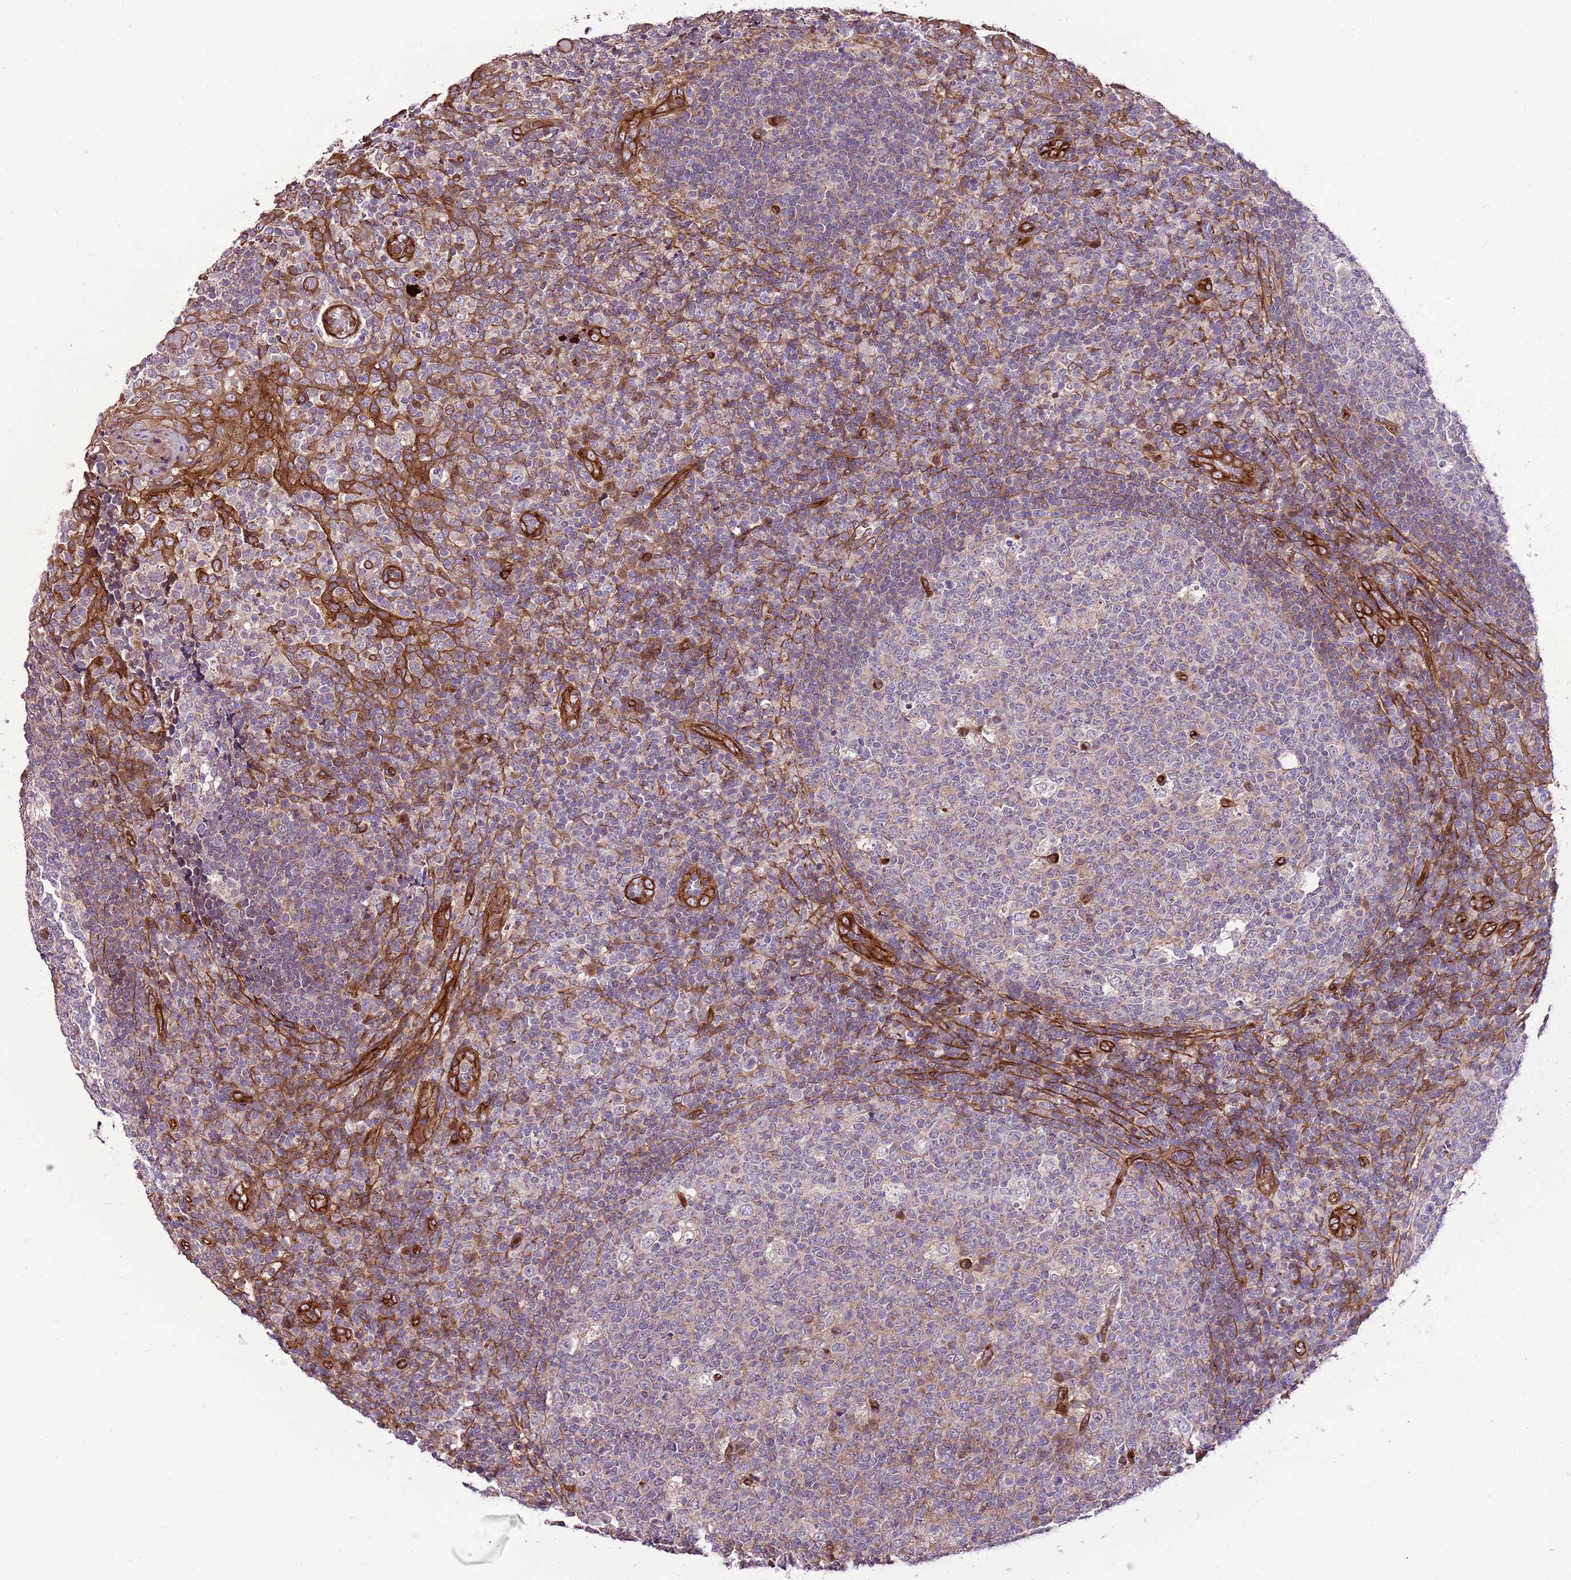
{"staining": {"intensity": "moderate", "quantity": "<25%", "location": "nuclear"}, "tissue": "tonsil", "cell_type": "Germinal center cells", "image_type": "normal", "snomed": [{"axis": "morphology", "description": "Normal tissue, NOS"}, {"axis": "topography", "description": "Tonsil"}], "caption": "Immunohistochemistry (IHC) image of normal tonsil stained for a protein (brown), which exhibits low levels of moderate nuclear positivity in about <25% of germinal center cells.", "gene": "ZNF827", "patient": {"sex": "female", "age": 19}}